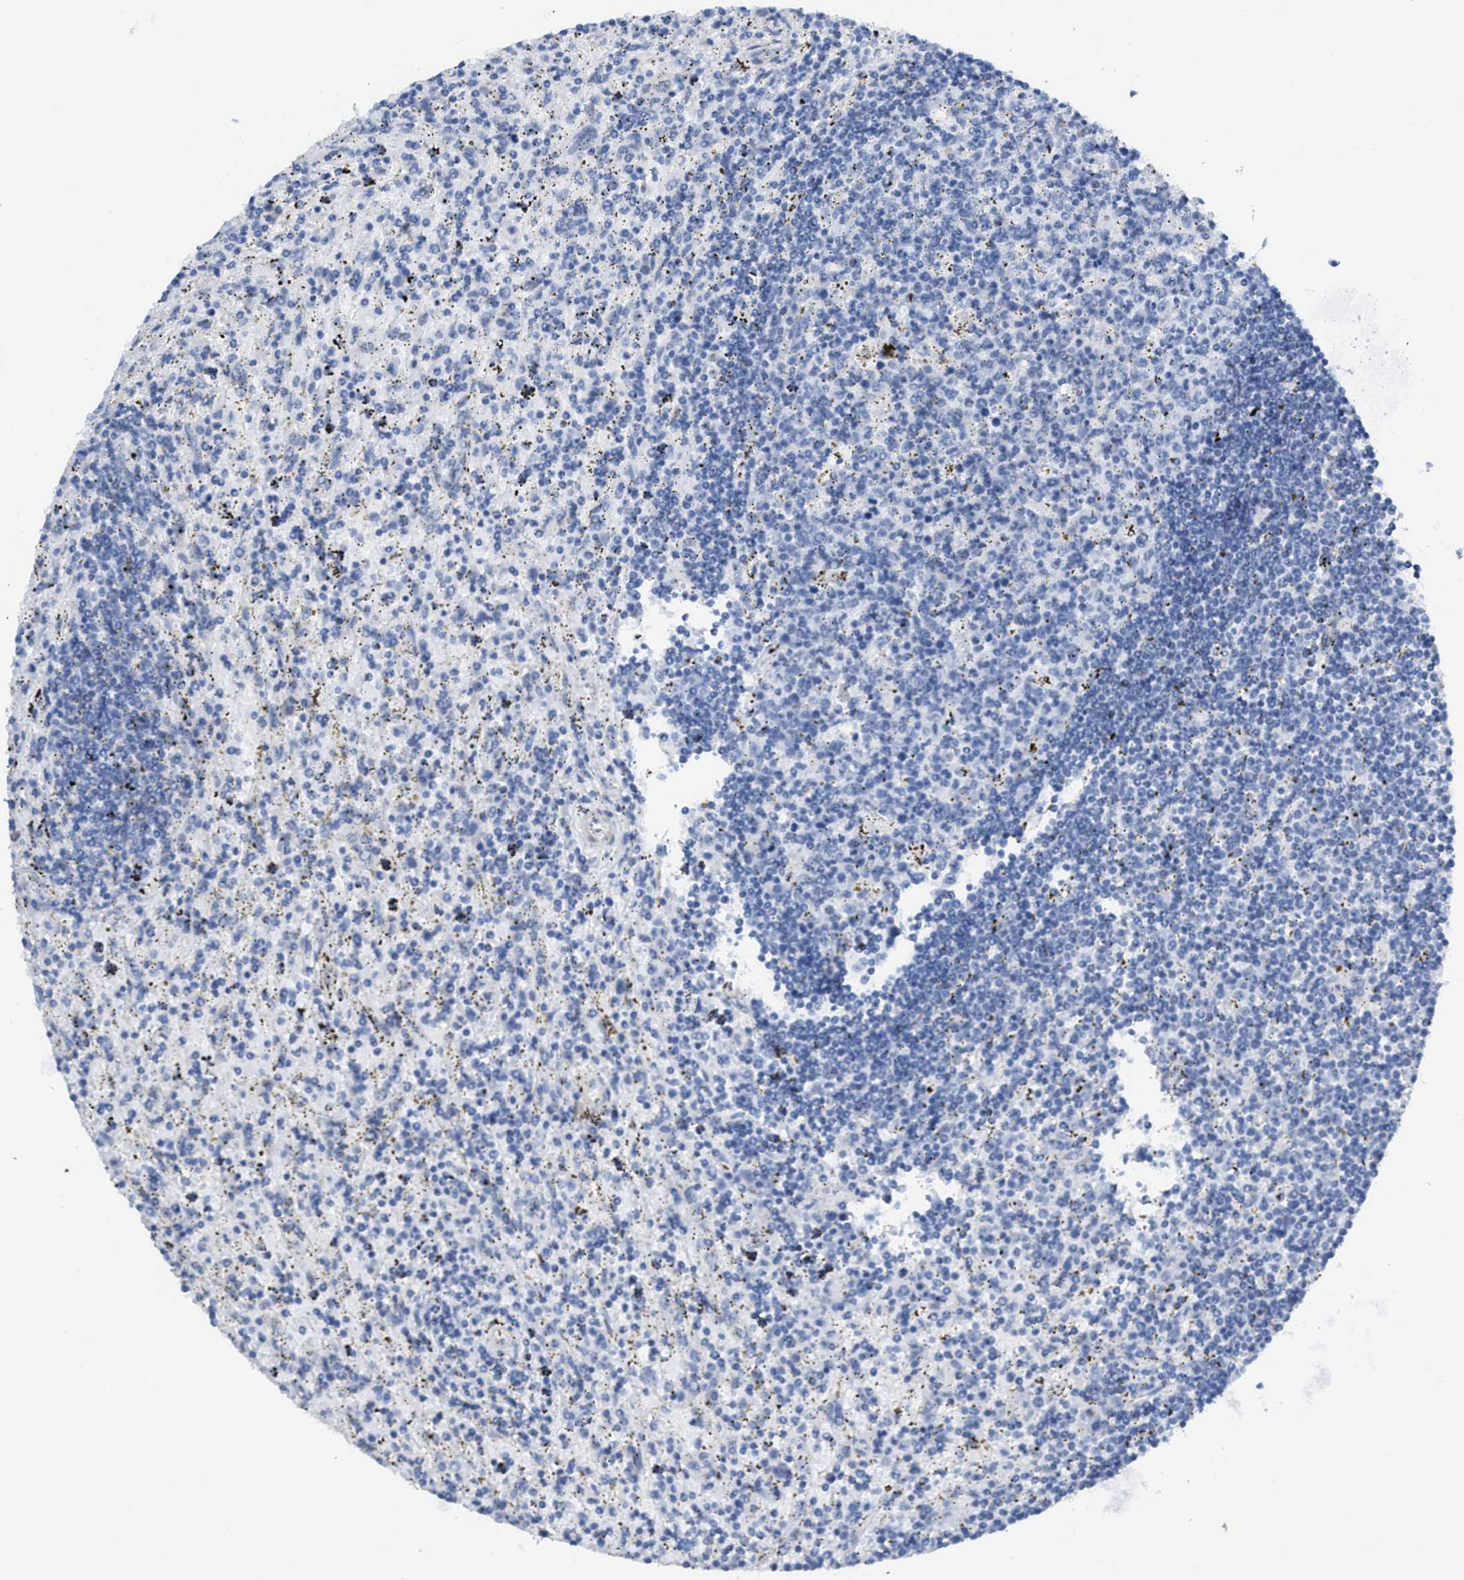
{"staining": {"intensity": "negative", "quantity": "none", "location": "none"}, "tissue": "lymphoma", "cell_type": "Tumor cells", "image_type": "cancer", "snomed": [{"axis": "morphology", "description": "Malignant lymphoma, non-Hodgkin's type, Low grade"}, {"axis": "topography", "description": "Spleen"}], "caption": "Lymphoma was stained to show a protein in brown. There is no significant staining in tumor cells. (Brightfield microscopy of DAB immunohistochemistry at high magnification).", "gene": "TUB", "patient": {"sex": "male", "age": 76}}